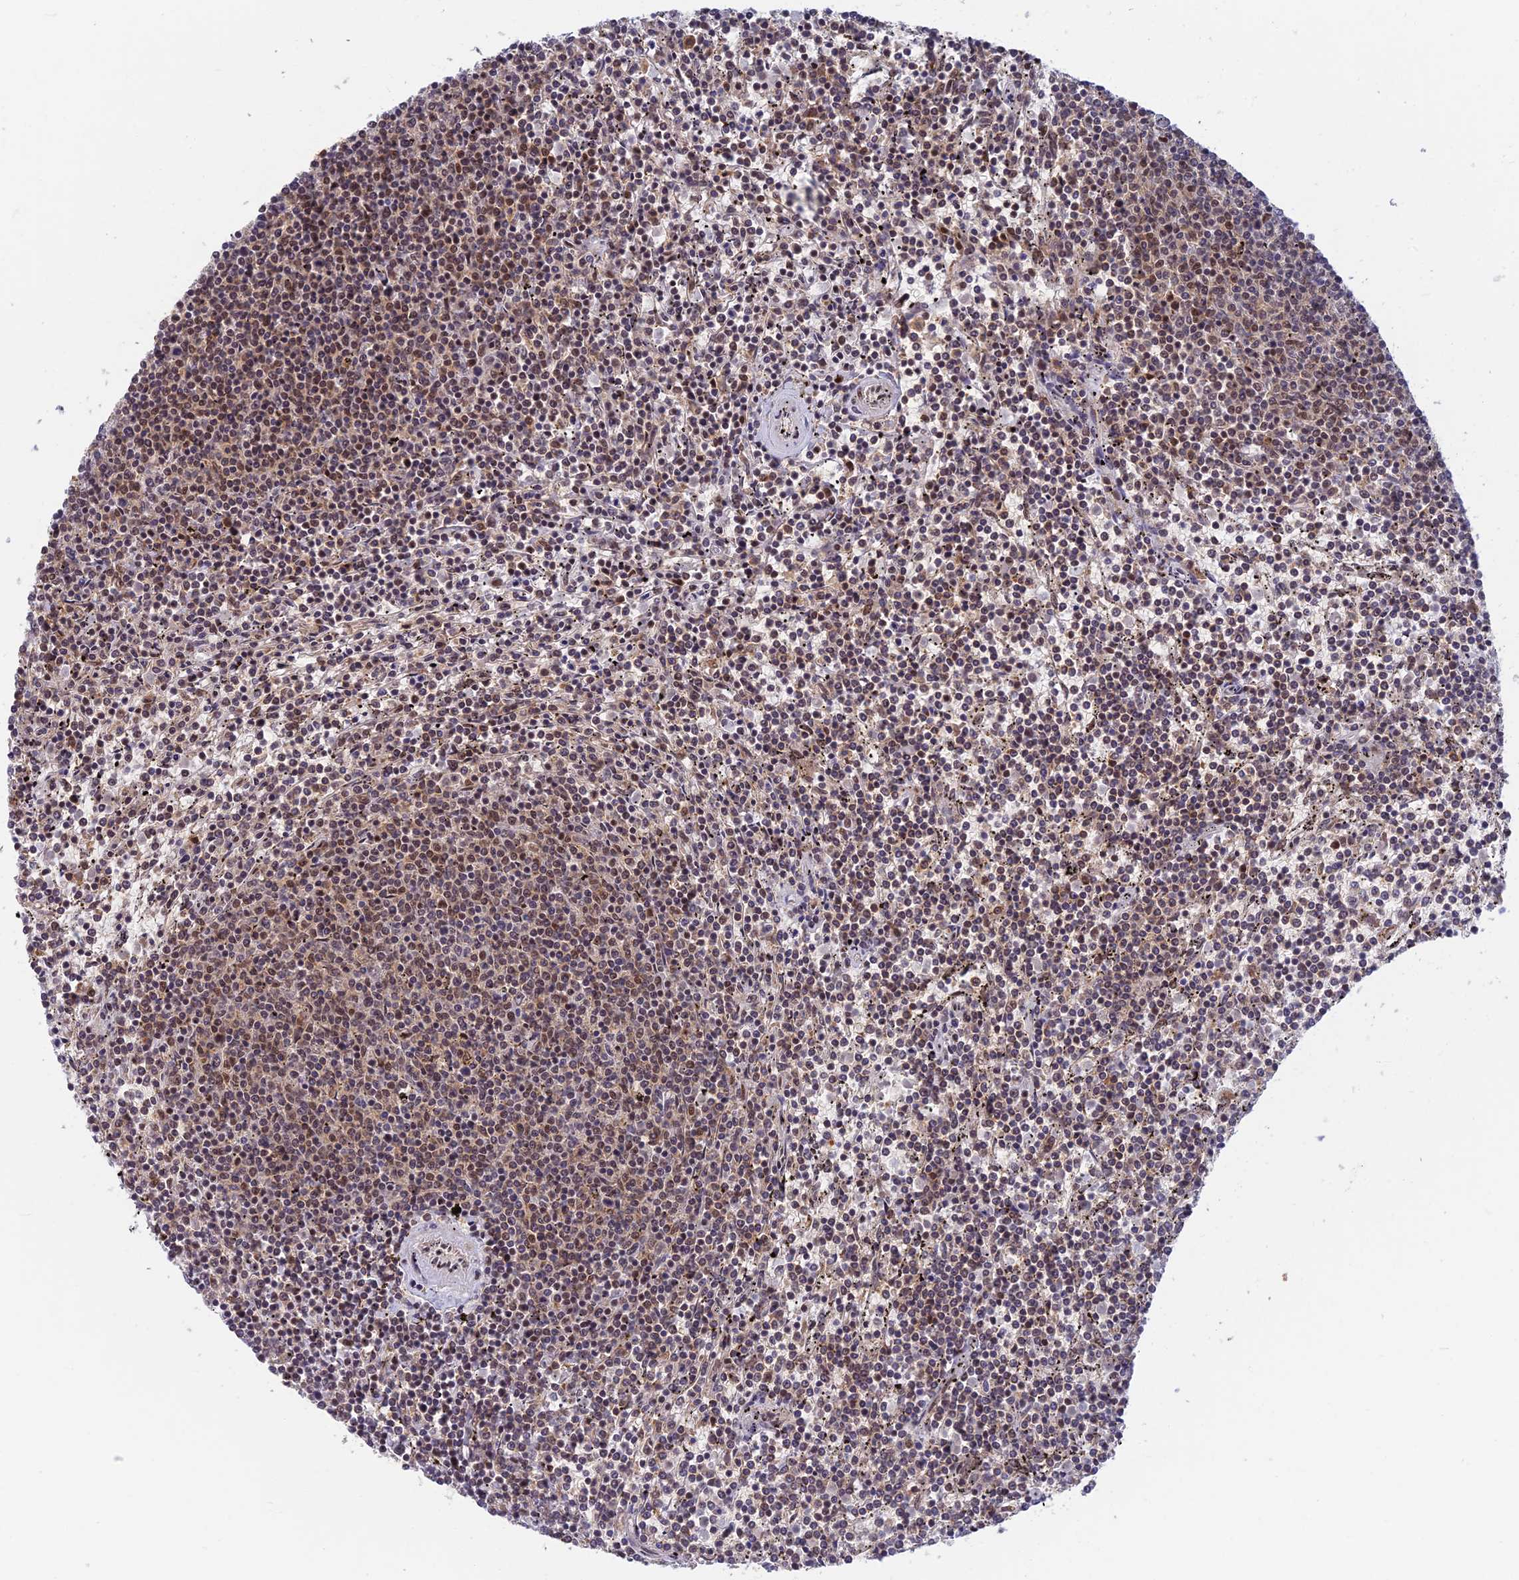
{"staining": {"intensity": "weak", "quantity": "<25%", "location": "nuclear"}, "tissue": "lymphoma", "cell_type": "Tumor cells", "image_type": "cancer", "snomed": [{"axis": "morphology", "description": "Malignant lymphoma, non-Hodgkin's type, Low grade"}, {"axis": "topography", "description": "Spleen"}], "caption": "Immunohistochemical staining of human lymphoma displays no significant positivity in tumor cells.", "gene": "TCEA2", "patient": {"sex": "female", "age": 50}}